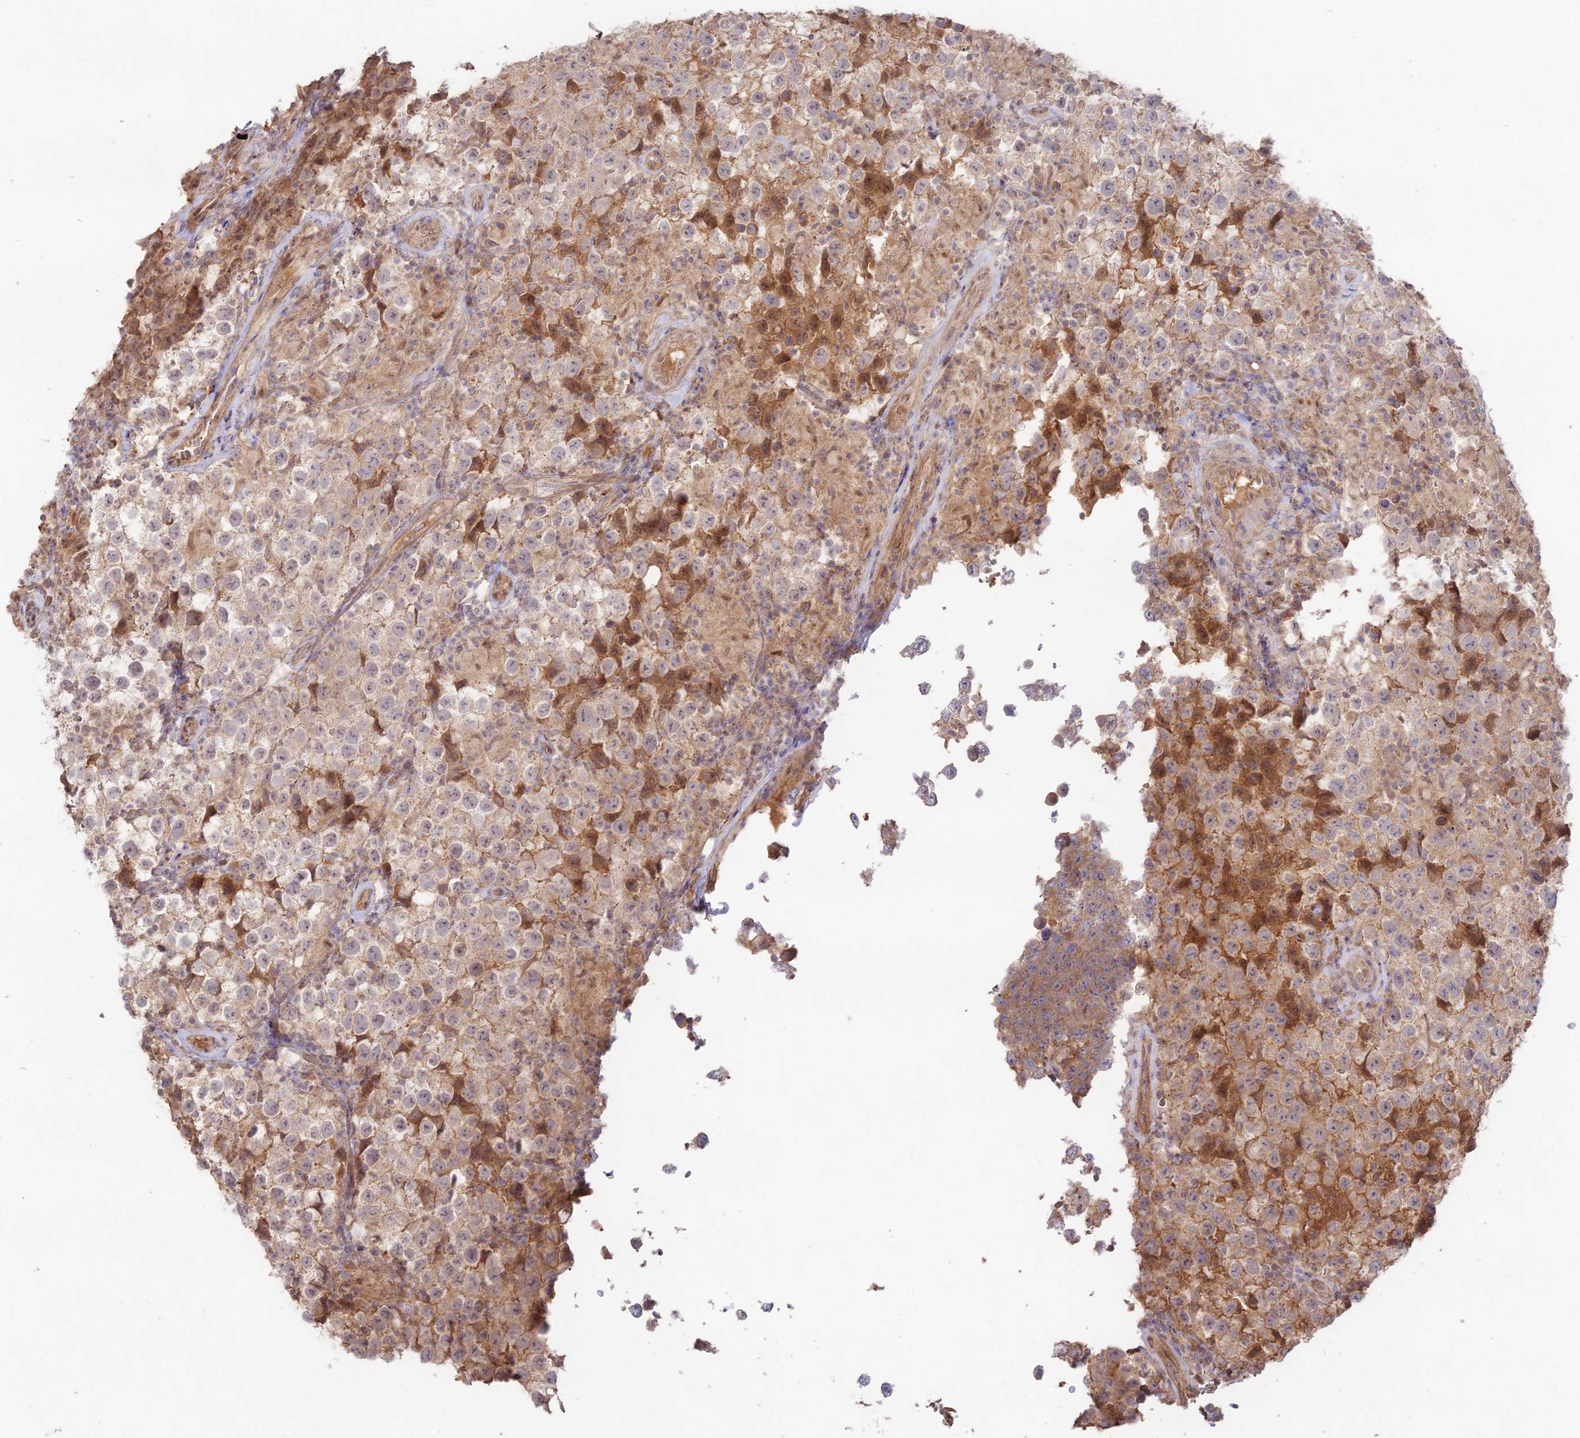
{"staining": {"intensity": "weak", "quantity": ">75%", "location": "cytoplasmic/membranous"}, "tissue": "testis cancer", "cell_type": "Tumor cells", "image_type": "cancer", "snomed": [{"axis": "morphology", "description": "Seminoma, NOS"}, {"axis": "morphology", "description": "Carcinoma, Embryonal, NOS"}, {"axis": "topography", "description": "Testis"}], "caption": "A histopathology image of human testis cancer (embryonal carcinoma) stained for a protein exhibits weak cytoplasmic/membranous brown staining in tumor cells. The staining was performed using DAB to visualize the protein expression in brown, while the nuclei were stained in blue with hematoxylin (Magnification: 20x).", "gene": "CLCF1", "patient": {"sex": "male", "age": 41}}